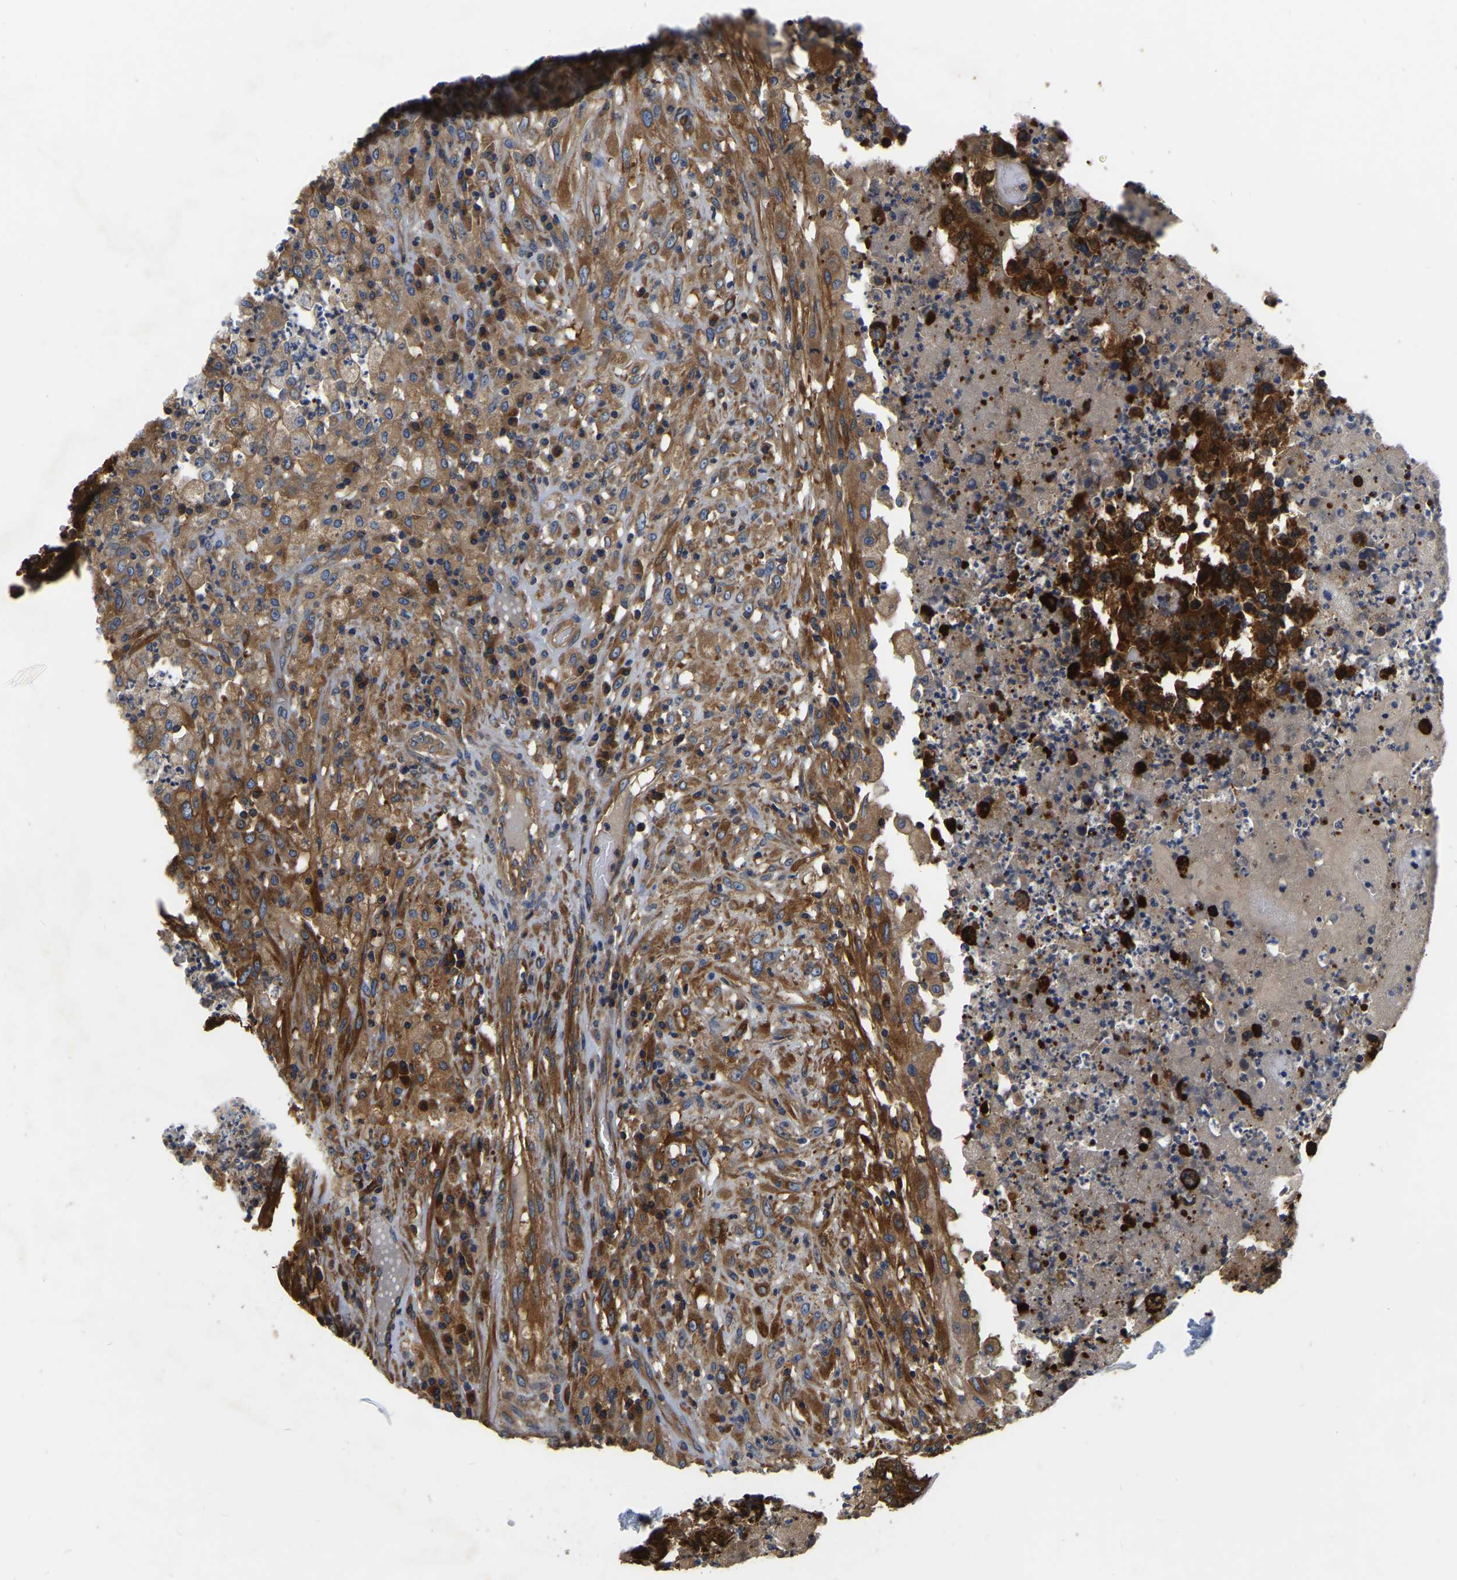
{"staining": {"intensity": "strong", "quantity": ">75%", "location": "cytoplasmic/membranous"}, "tissue": "testis cancer", "cell_type": "Tumor cells", "image_type": "cancer", "snomed": [{"axis": "morphology", "description": "Necrosis, NOS"}, {"axis": "morphology", "description": "Carcinoma, Embryonal, NOS"}, {"axis": "topography", "description": "Testis"}], "caption": "Tumor cells reveal strong cytoplasmic/membranous positivity in approximately >75% of cells in testis embryonal carcinoma.", "gene": "GARS1", "patient": {"sex": "male", "age": 19}}